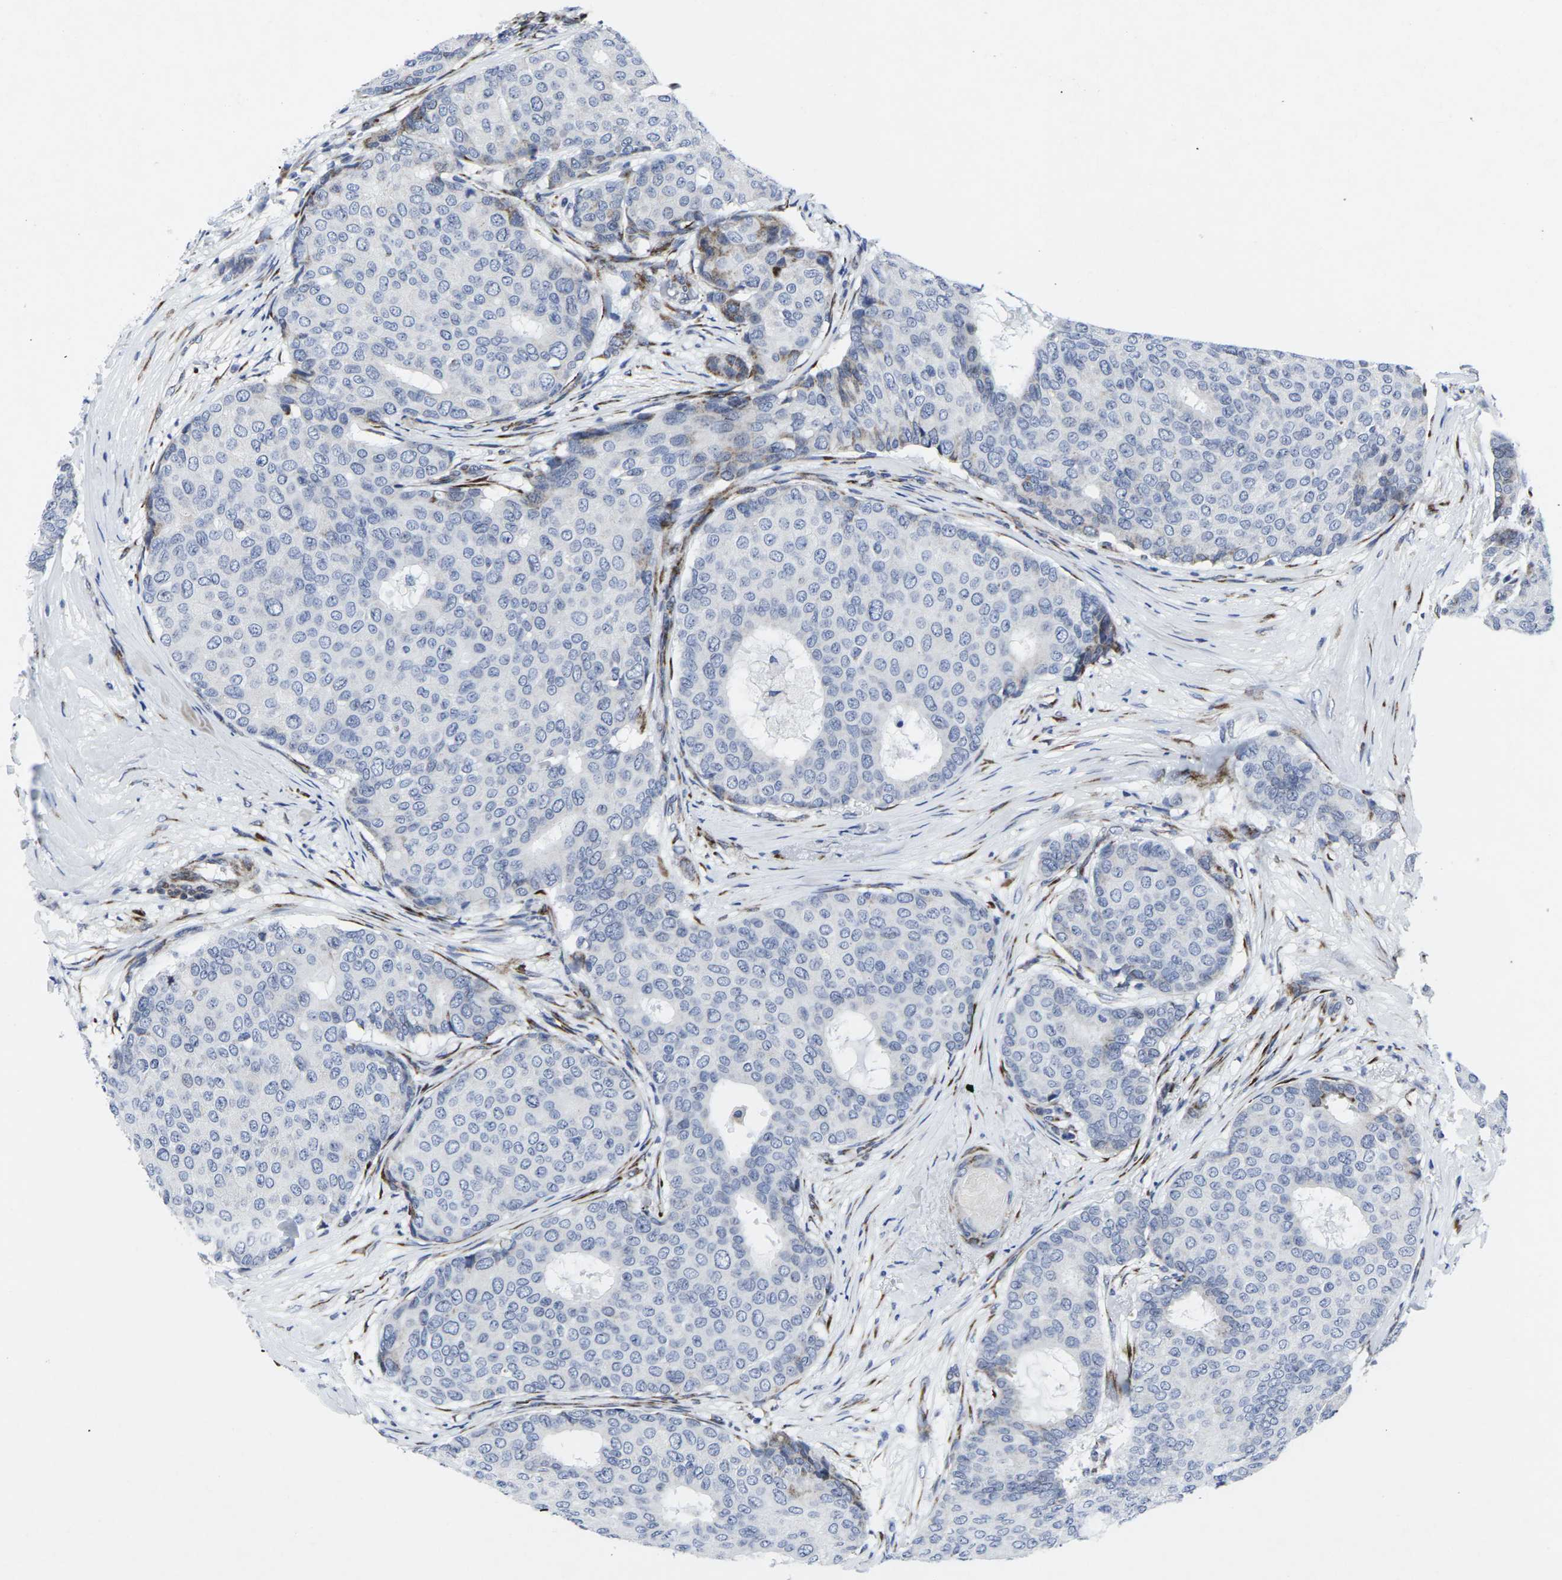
{"staining": {"intensity": "moderate", "quantity": "<25%", "location": "cytoplasmic/membranous"}, "tissue": "breast cancer", "cell_type": "Tumor cells", "image_type": "cancer", "snomed": [{"axis": "morphology", "description": "Duct carcinoma"}, {"axis": "topography", "description": "Breast"}], "caption": "Breast infiltrating ductal carcinoma tissue demonstrates moderate cytoplasmic/membranous staining in approximately <25% of tumor cells, visualized by immunohistochemistry. Using DAB (brown) and hematoxylin (blue) stains, captured at high magnification using brightfield microscopy.", "gene": "RPN1", "patient": {"sex": "female", "age": 75}}